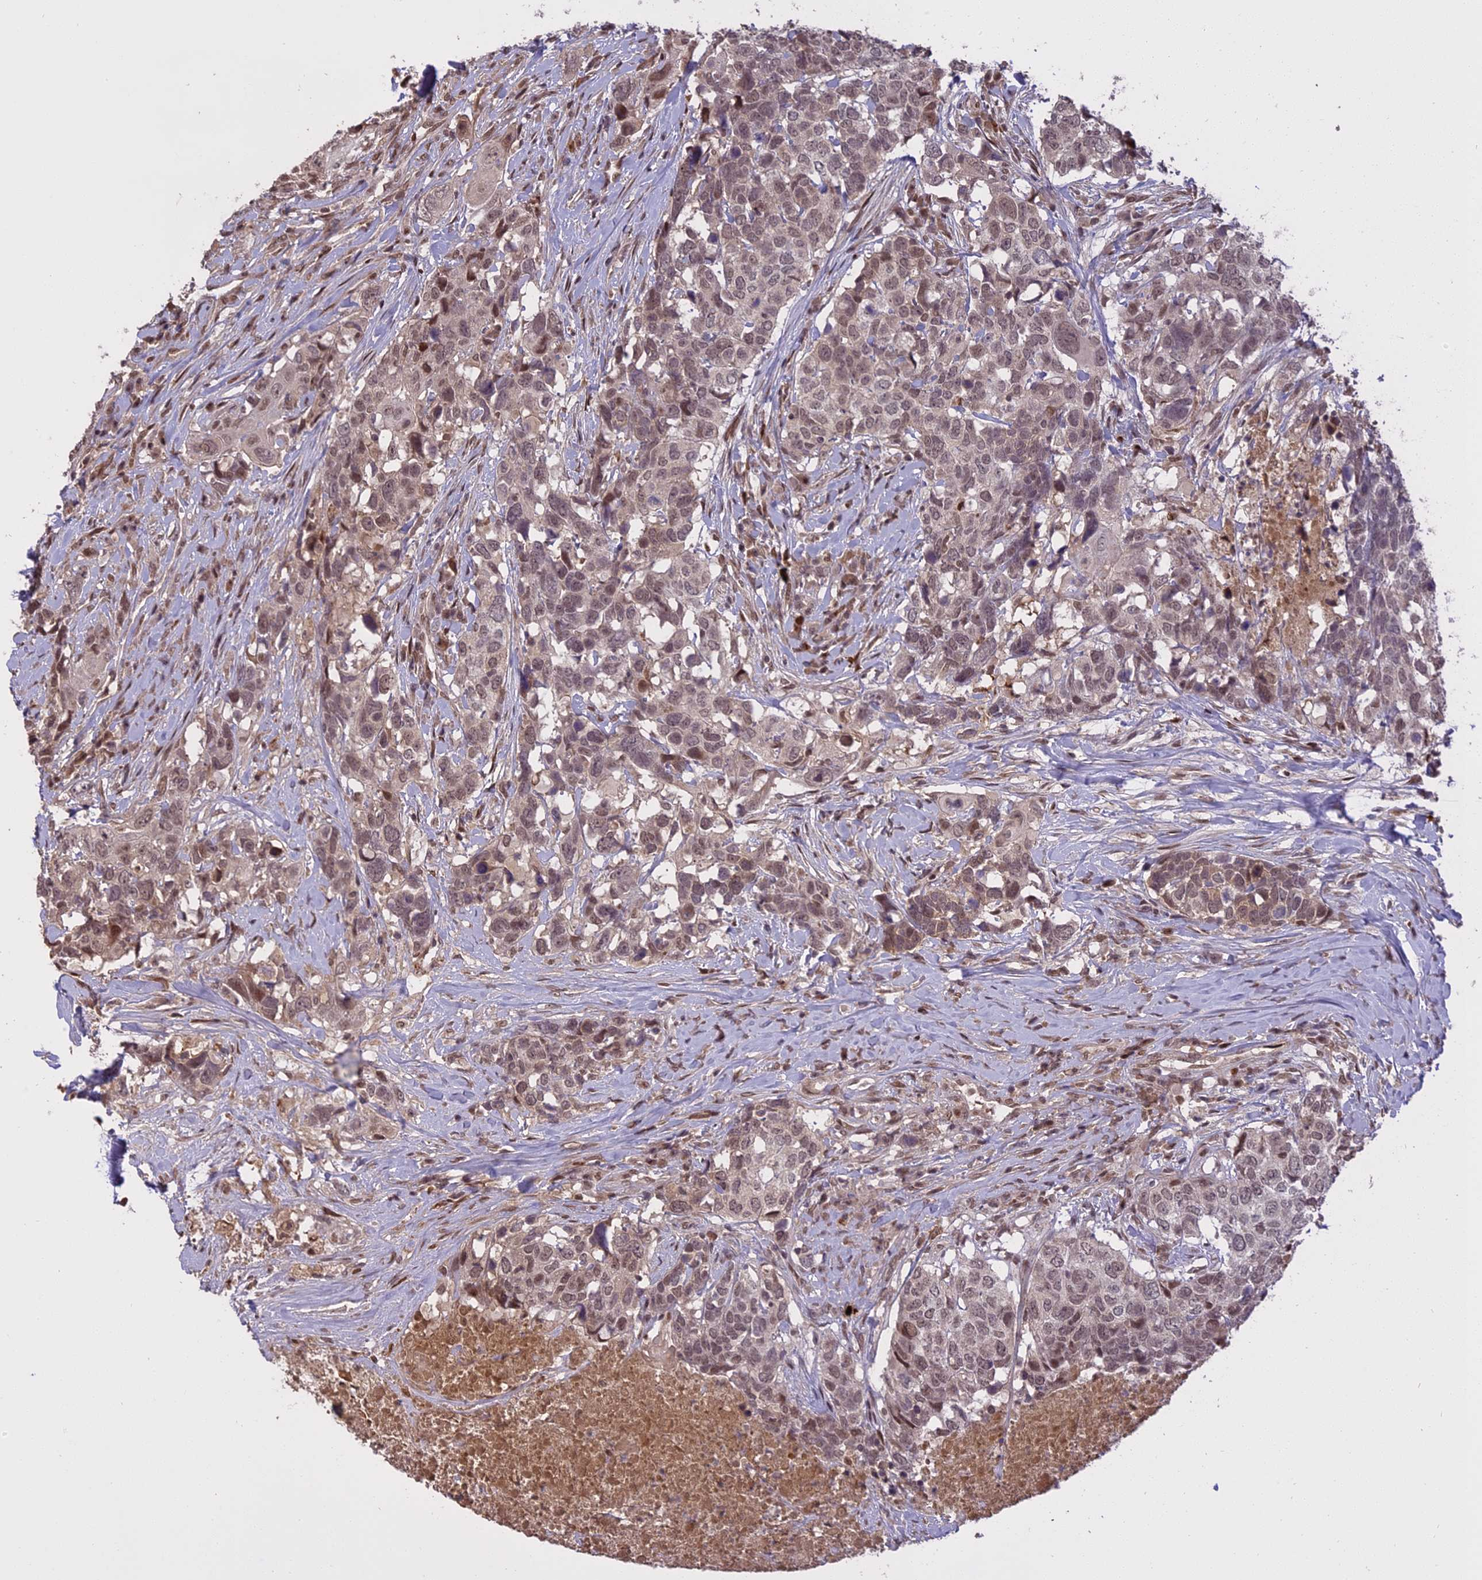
{"staining": {"intensity": "weak", "quantity": "25%-75%", "location": "nuclear"}, "tissue": "head and neck cancer", "cell_type": "Tumor cells", "image_type": "cancer", "snomed": [{"axis": "morphology", "description": "Squamous cell carcinoma, NOS"}, {"axis": "topography", "description": "Head-Neck"}], "caption": "Approximately 25%-75% of tumor cells in human squamous cell carcinoma (head and neck) display weak nuclear protein staining as visualized by brown immunohistochemical staining.", "gene": "PRELID2", "patient": {"sex": "male", "age": 66}}